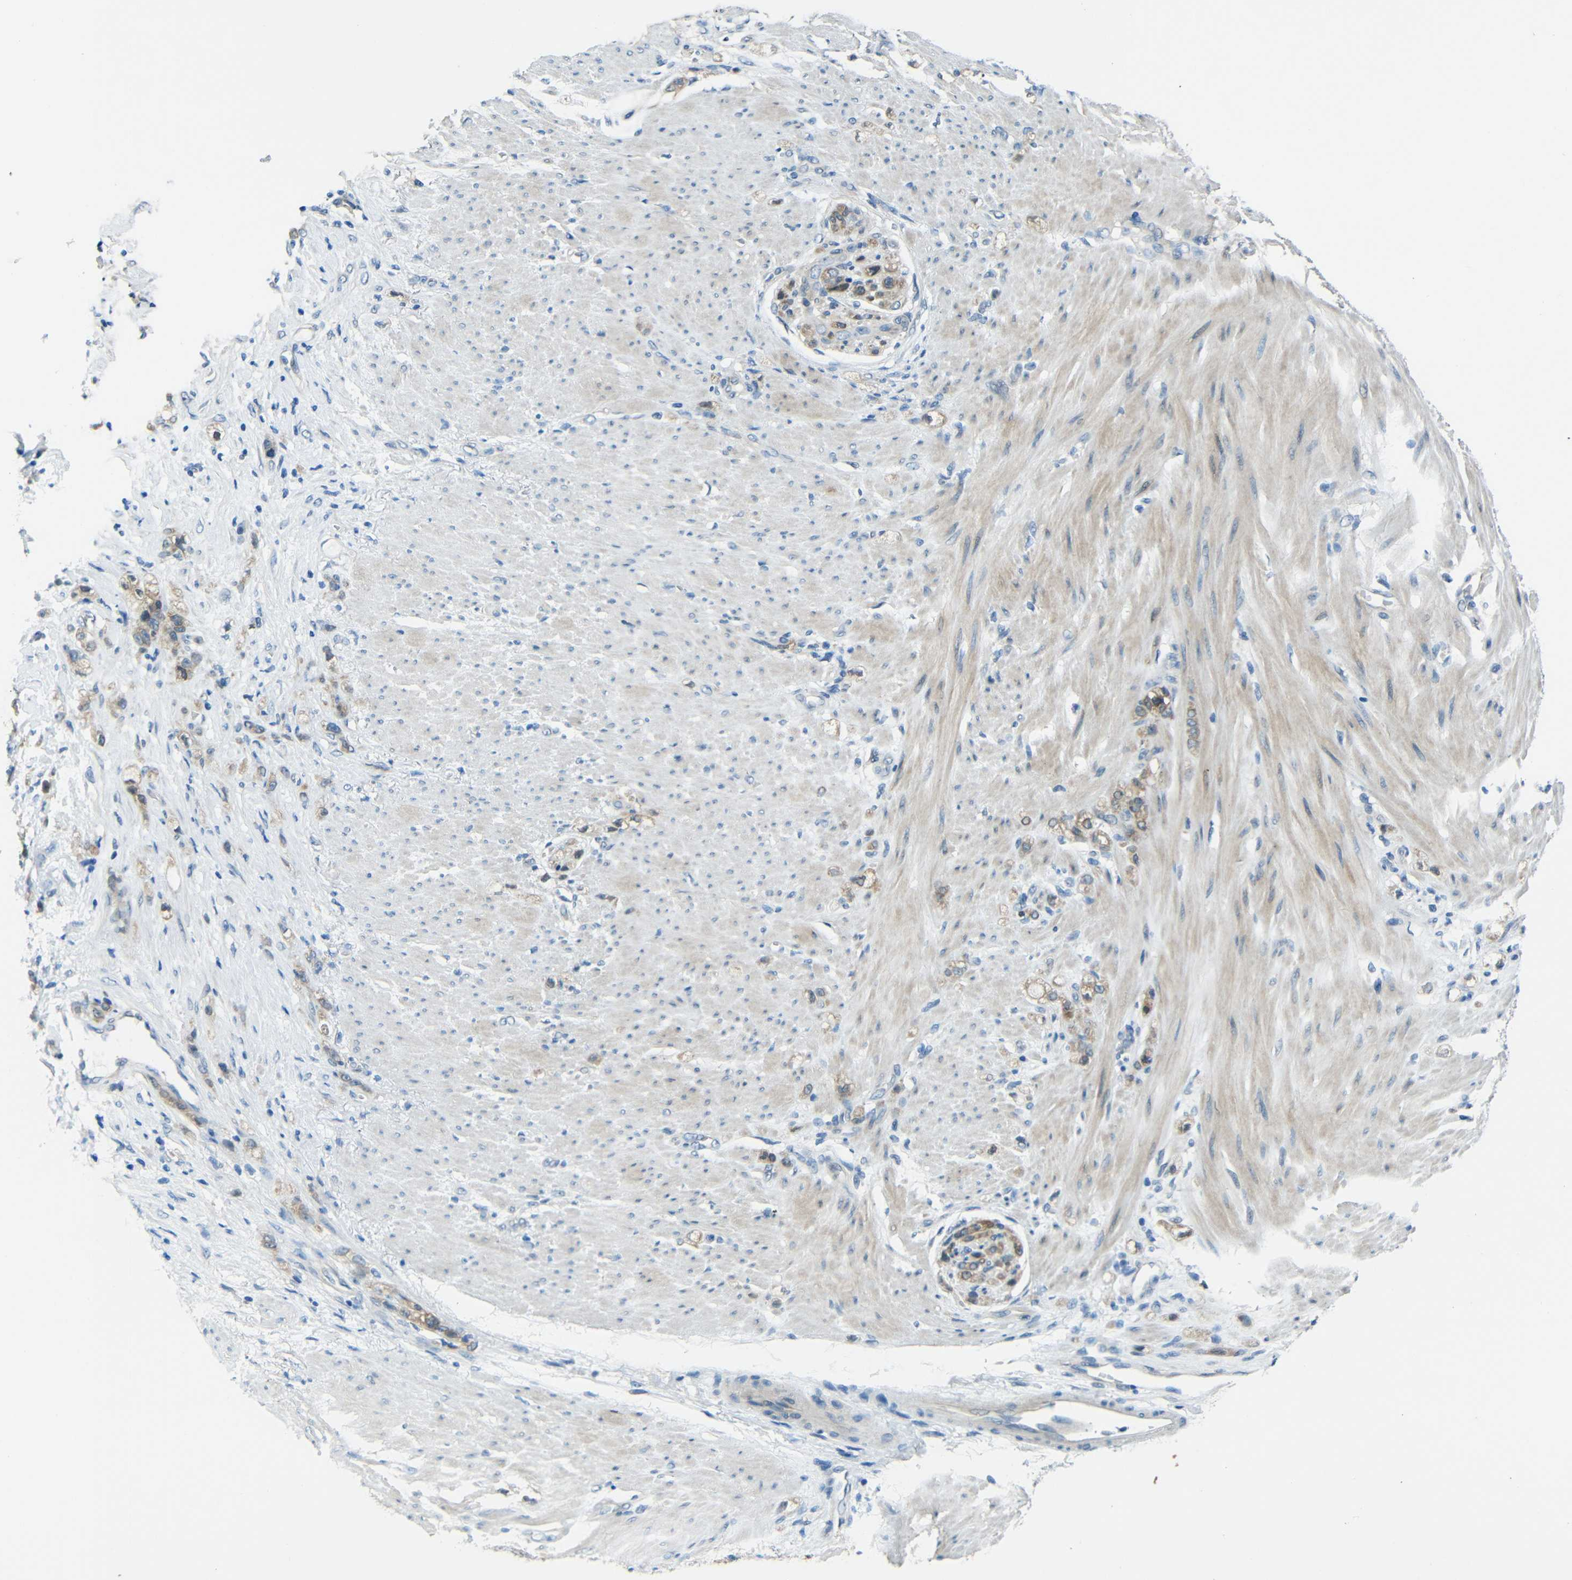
{"staining": {"intensity": "moderate", "quantity": "25%-75%", "location": "cytoplasmic/membranous"}, "tissue": "stomach cancer", "cell_type": "Tumor cells", "image_type": "cancer", "snomed": [{"axis": "morphology", "description": "Adenocarcinoma, NOS"}, {"axis": "topography", "description": "Stomach"}], "caption": "Stomach adenocarcinoma tissue displays moderate cytoplasmic/membranous expression in approximately 25%-75% of tumor cells (Brightfield microscopy of DAB IHC at high magnification).", "gene": "ANKRD22", "patient": {"sex": "male", "age": 82}}